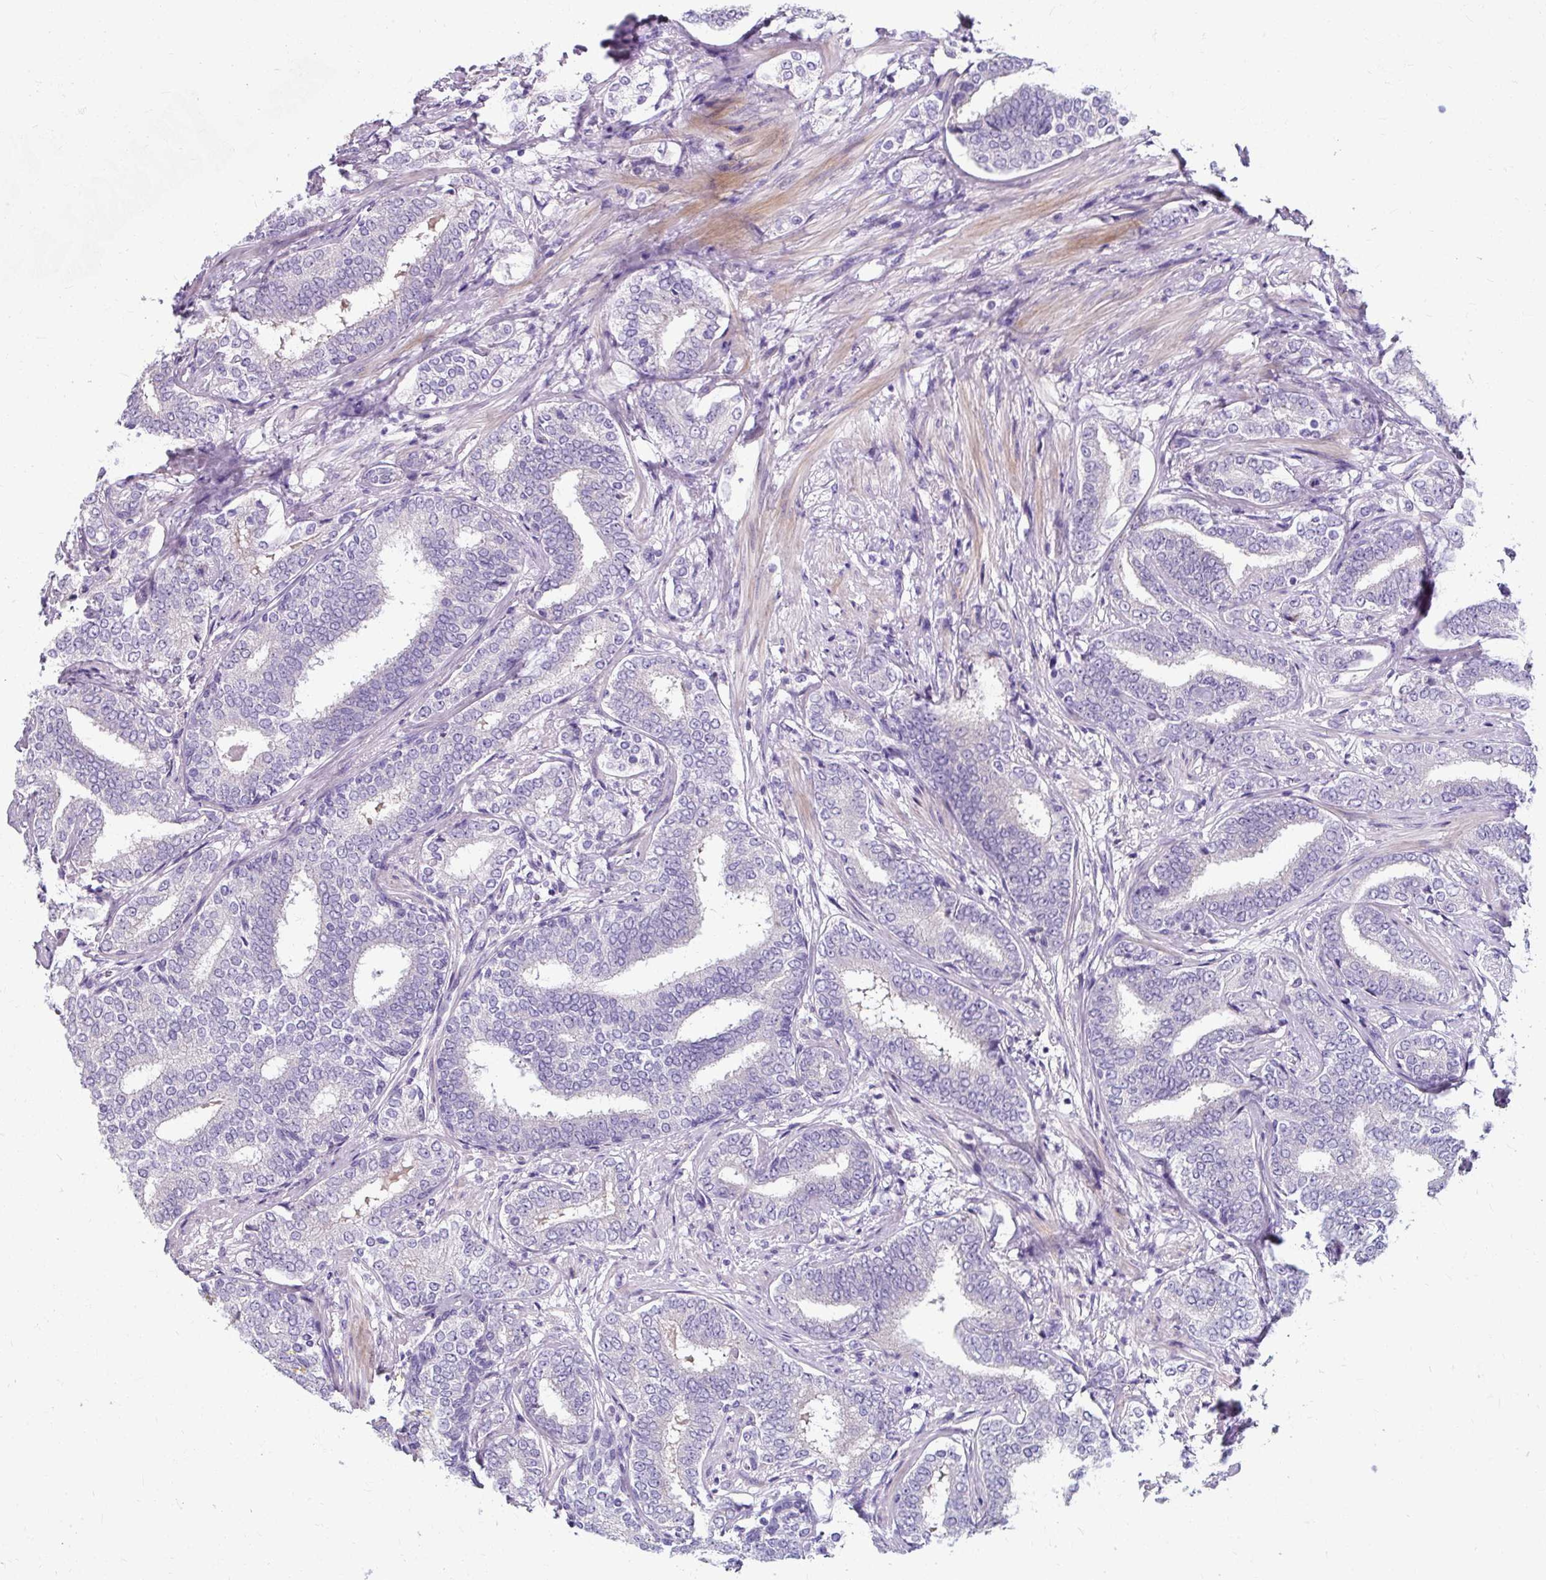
{"staining": {"intensity": "negative", "quantity": "none", "location": "none"}, "tissue": "prostate cancer", "cell_type": "Tumor cells", "image_type": "cancer", "snomed": [{"axis": "morphology", "description": "Adenocarcinoma, High grade"}, {"axis": "topography", "description": "Prostate"}], "caption": "Histopathology image shows no protein positivity in tumor cells of prostate high-grade adenocarcinoma tissue.", "gene": "ZNF555", "patient": {"sex": "male", "age": 72}}